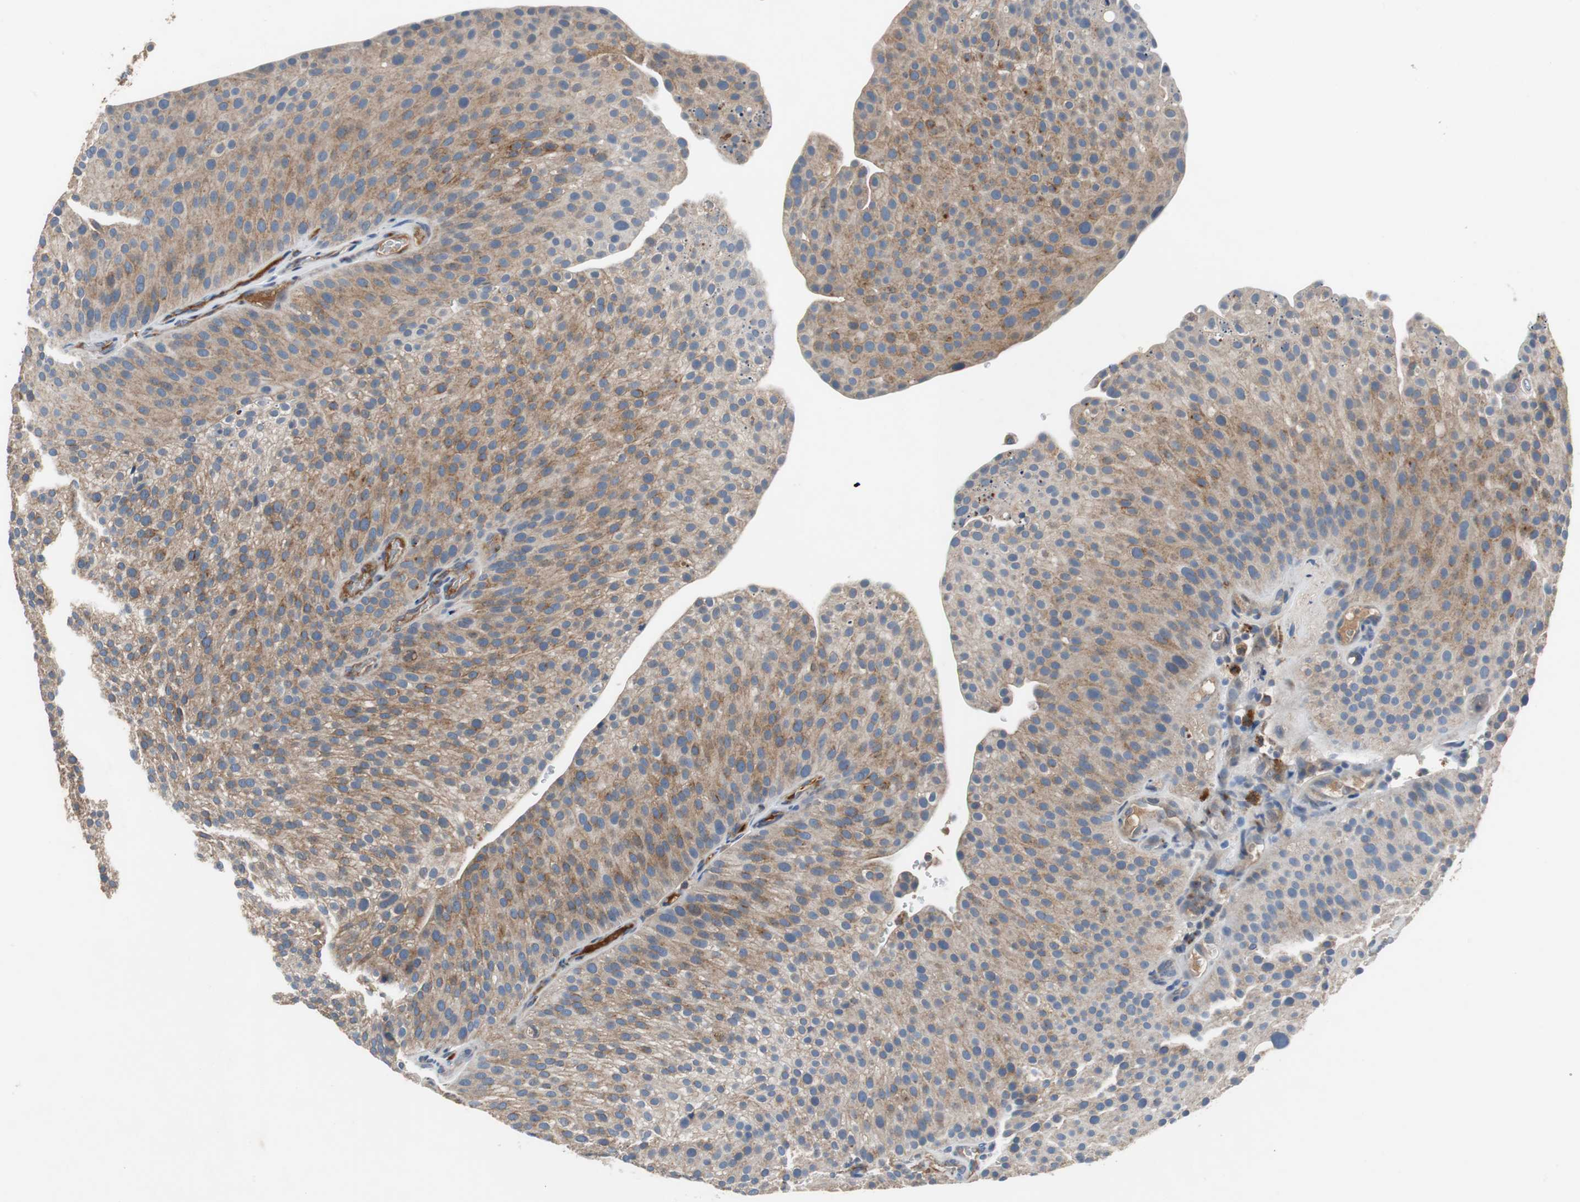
{"staining": {"intensity": "moderate", "quantity": ">75%", "location": "cytoplasmic/membranous"}, "tissue": "urothelial cancer", "cell_type": "Tumor cells", "image_type": "cancer", "snomed": [{"axis": "morphology", "description": "Urothelial carcinoma, Low grade"}, {"axis": "topography", "description": "Smooth muscle"}, {"axis": "topography", "description": "Urinary bladder"}], "caption": "Immunohistochemistry of human urothelial cancer demonstrates medium levels of moderate cytoplasmic/membranous staining in about >75% of tumor cells.", "gene": "SORT1", "patient": {"sex": "male", "age": 60}}